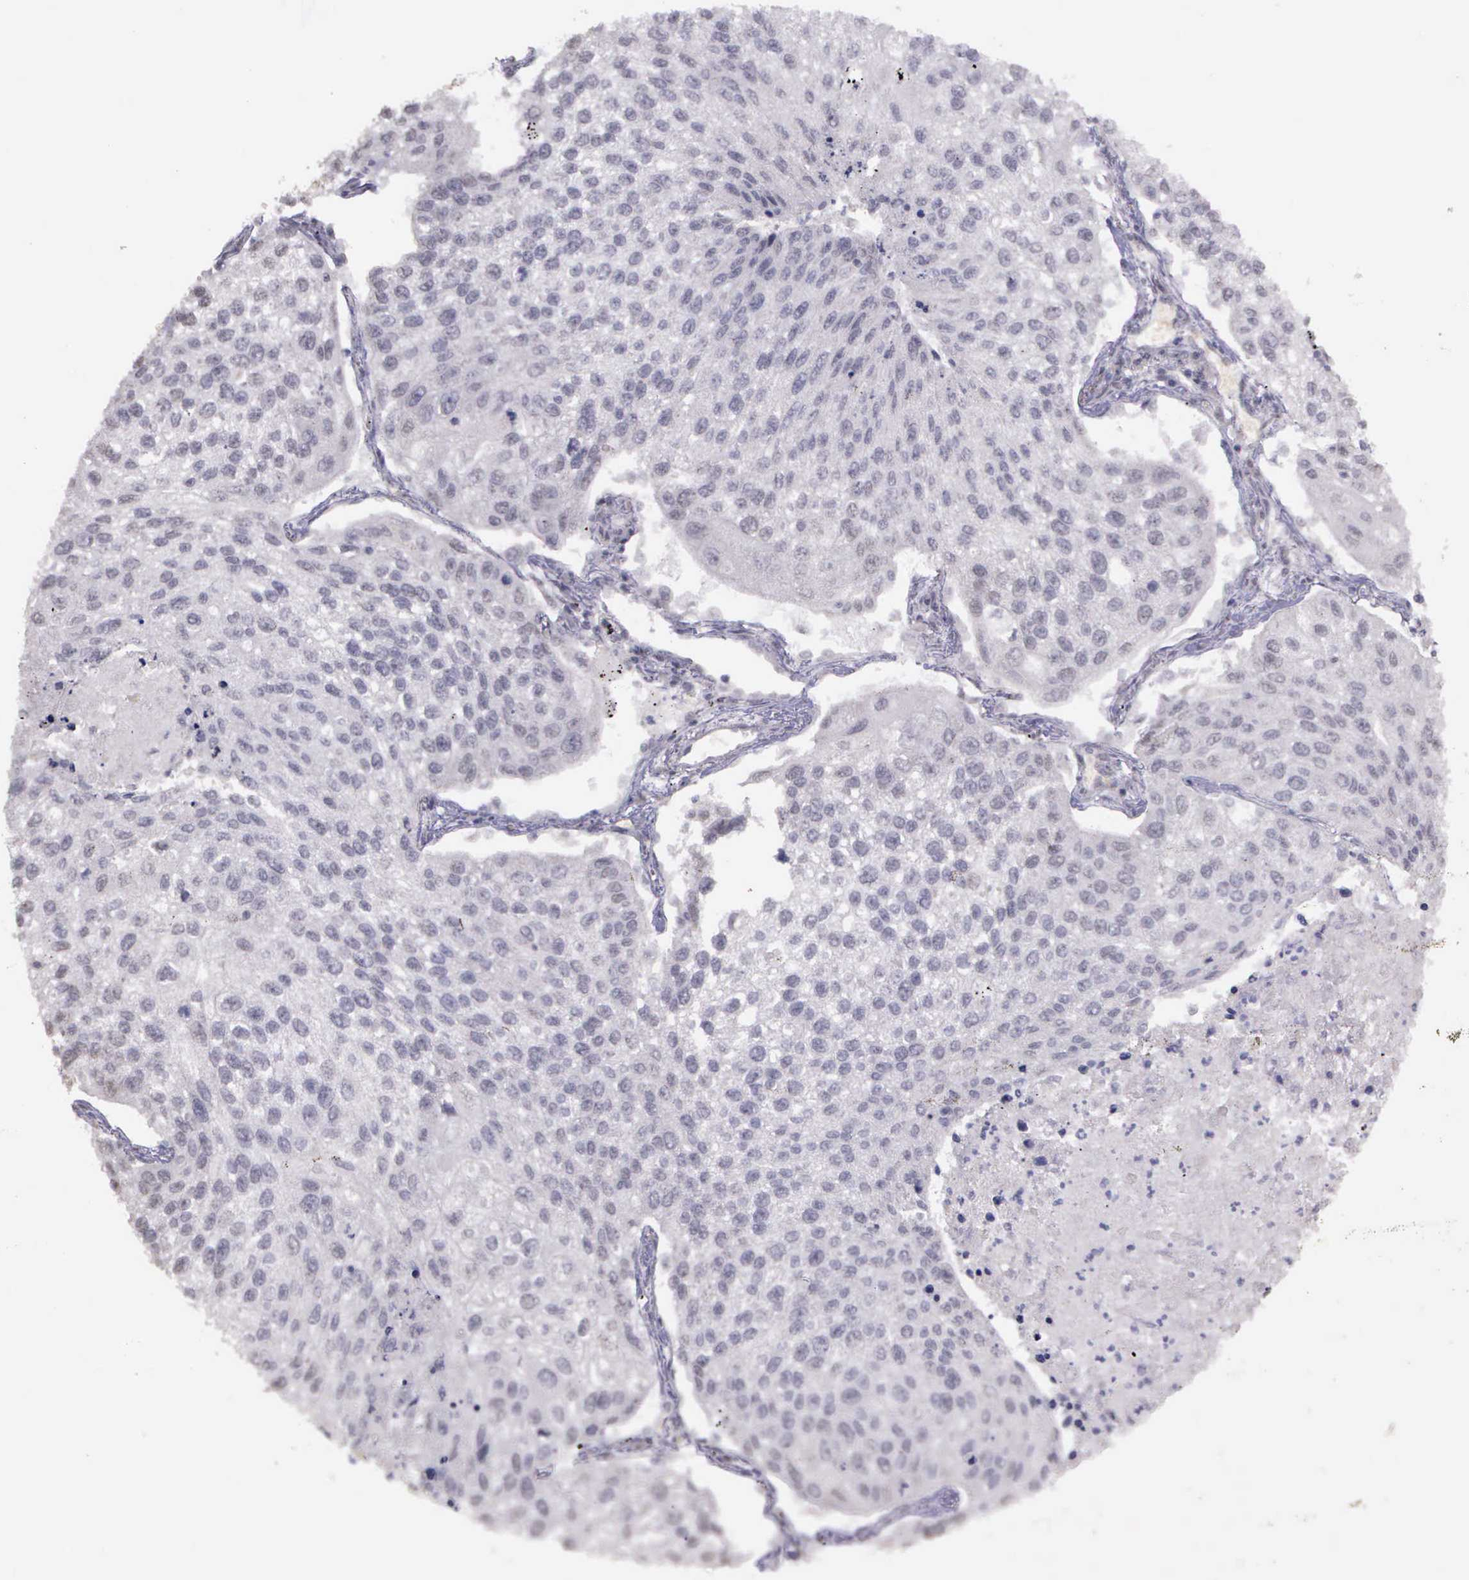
{"staining": {"intensity": "negative", "quantity": "none", "location": "none"}, "tissue": "lung cancer", "cell_type": "Tumor cells", "image_type": "cancer", "snomed": [{"axis": "morphology", "description": "Squamous cell carcinoma, NOS"}, {"axis": "topography", "description": "Lung"}], "caption": "This micrograph is of lung cancer stained with IHC to label a protein in brown with the nuclei are counter-stained blue. There is no staining in tumor cells.", "gene": "ARMCX5", "patient": {"sex": "male", "age": 75}}